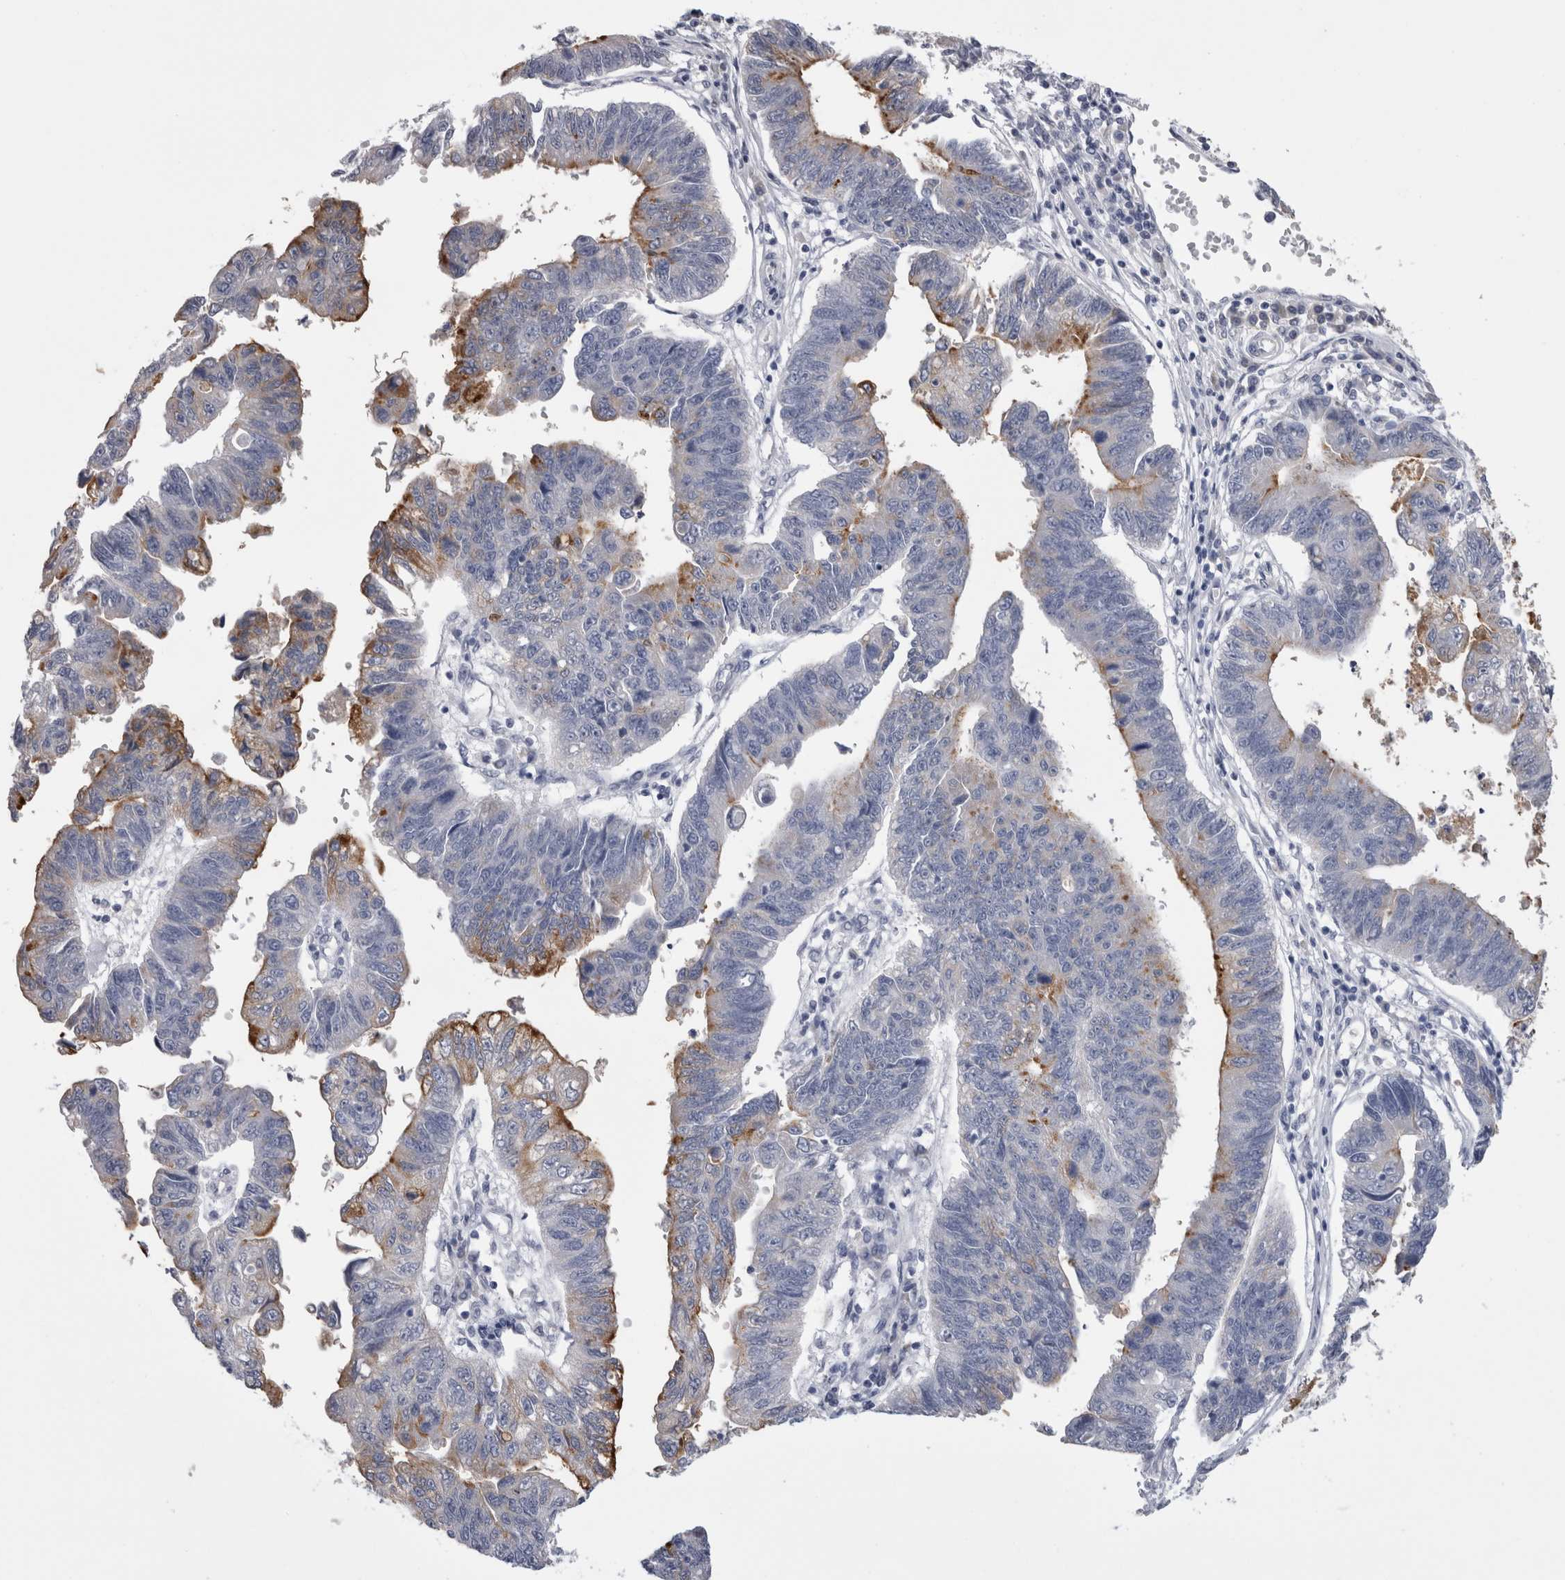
{"staining": {"intensity": "strong", "quantity": "25%-75%", "location": "cytoplasmic/membranous"}, "tissue": "stomach cancer", "cell_type": "Tumor cells", "image_type": "cancer", "snomed": [{"axis": "morphology", "description": "Adenocarcinoma, NOS"}, {"axis": "topography", "description": "Stomach"}], "caption": "Immunohistochemical staining of human stomach cancer demonstrates high levels of strong cytoplasmic/membranous protein staining in about 25%-75% of tumor cells.", "gene": "CDHR5", "patient": {"sex": "male", "age": 59}}